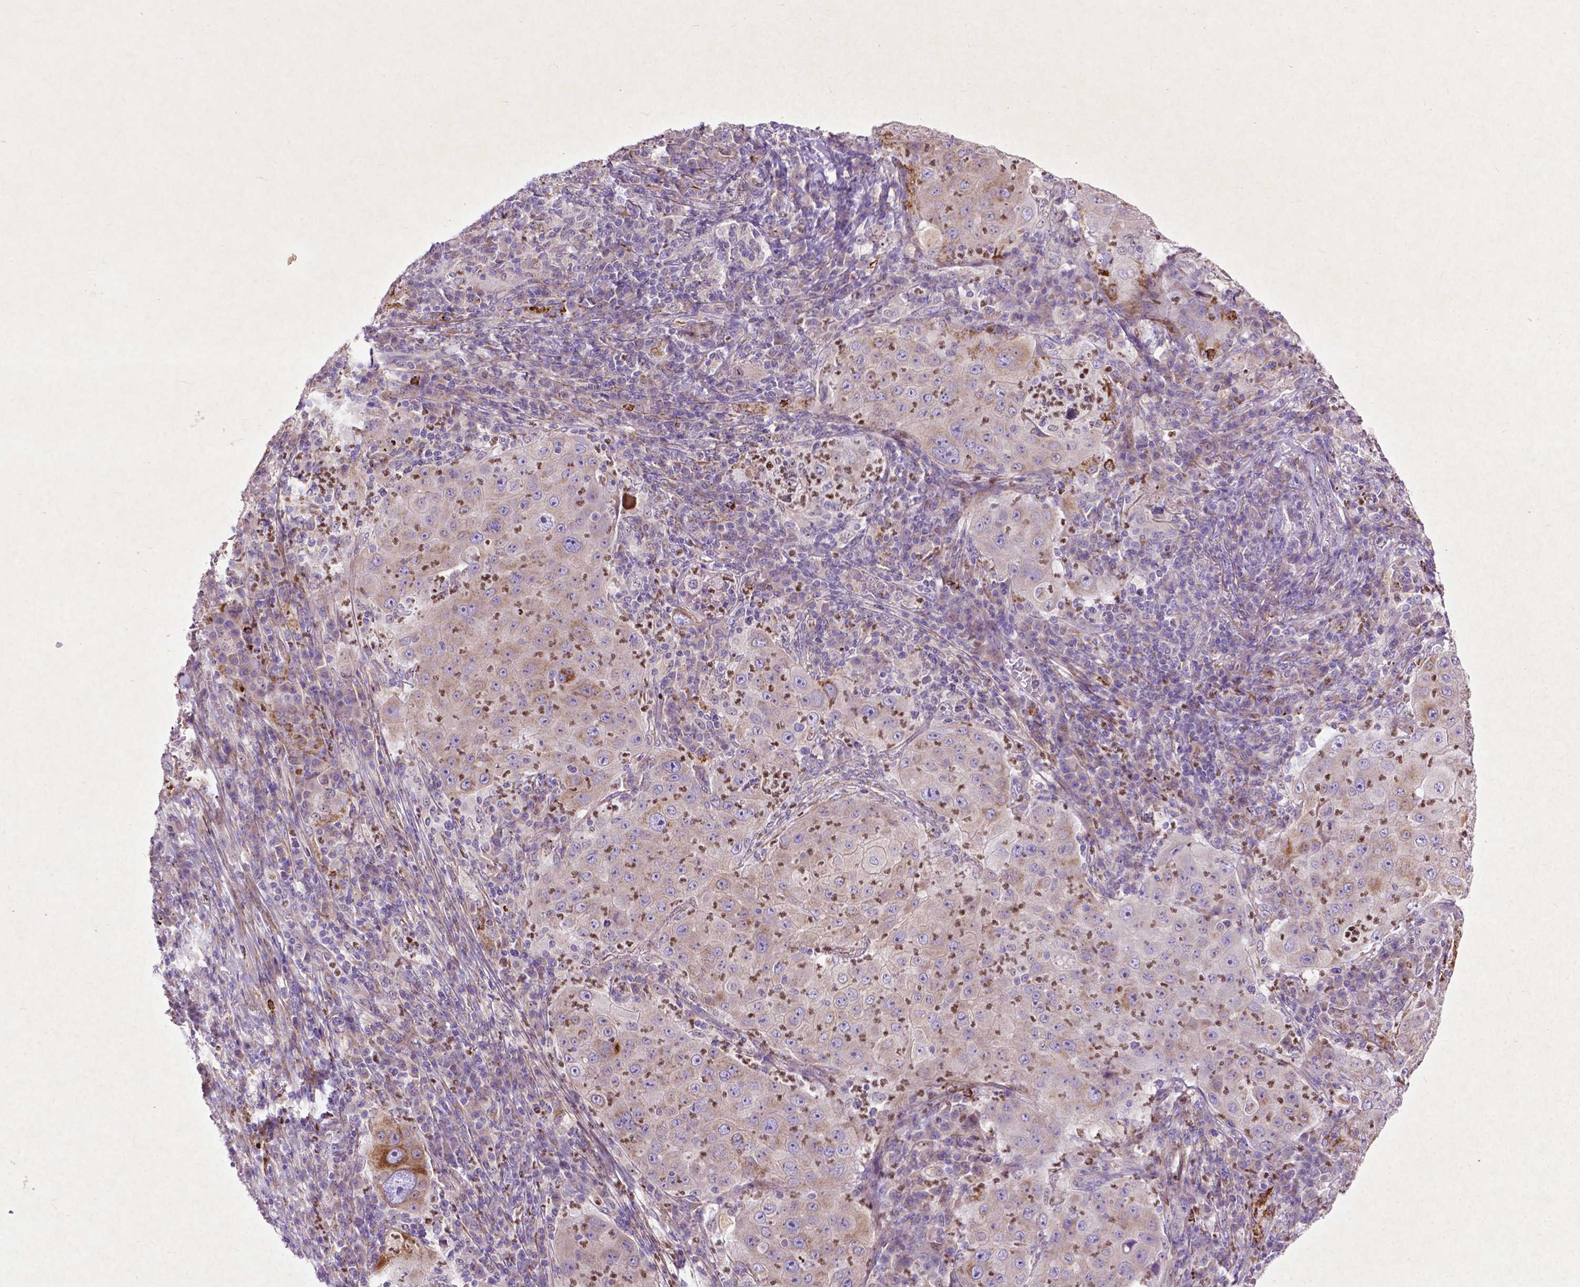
{"staining": {"intensity": "weak", "quantity": "25%-75%", "location": "cytoplasmic/membranous"}, "tissue": "lung cancer", "cell_type": "Tumor cells", "image_type": "cancer", "snomed": [{"axis": "morphology", "description": "Squamous cell carcinoma, NOS"}, {"axis": "topography", "description": "Lung"}], "caption": "Squamous cell carcinoma (lung) stained for a protein (brown) displays weak cytoplasmic/membranous positive positivity in about 25%-75% of tumor cells.", "gene": "THEGL", "patient": {"sex": "female", "age": 59}}